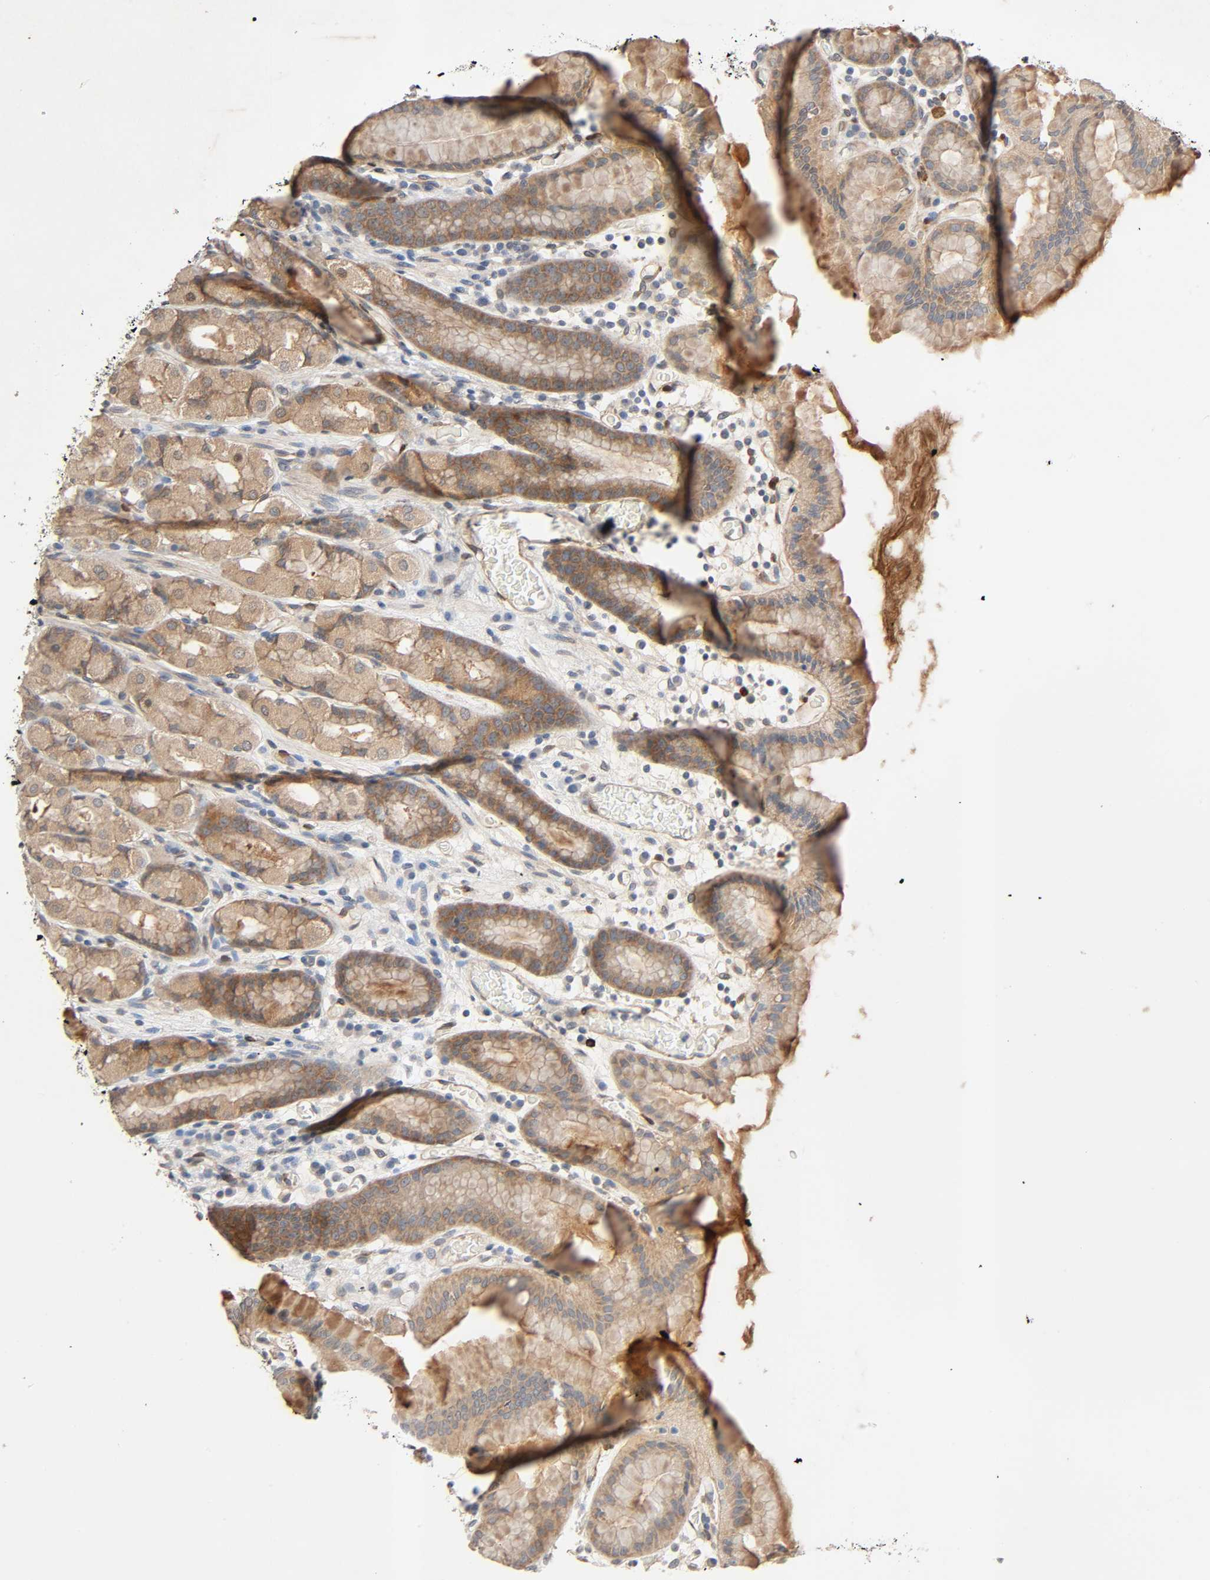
{"staining": {"intensity": "moderate", "quantity": "25%-75%", "location": "cytoplasmic/membranous"}, "tissue": "stomach", "cell_type": "Glandular cells", "image_type": "normal", "snomed": [{"axis": "morphology", "description": "Normal tissue, NOS"}, {"axis": "topography", "description": "Stomach, upper"}], "caption": "Moderate cytoplasmic/membranous expression for a protein is appreciated in about 25%-75% of glandular cells of benign stomach using immunohistochemistry (IHC).", "gene": "PTK2", "patient": {"sex": "male", "age": 68}}